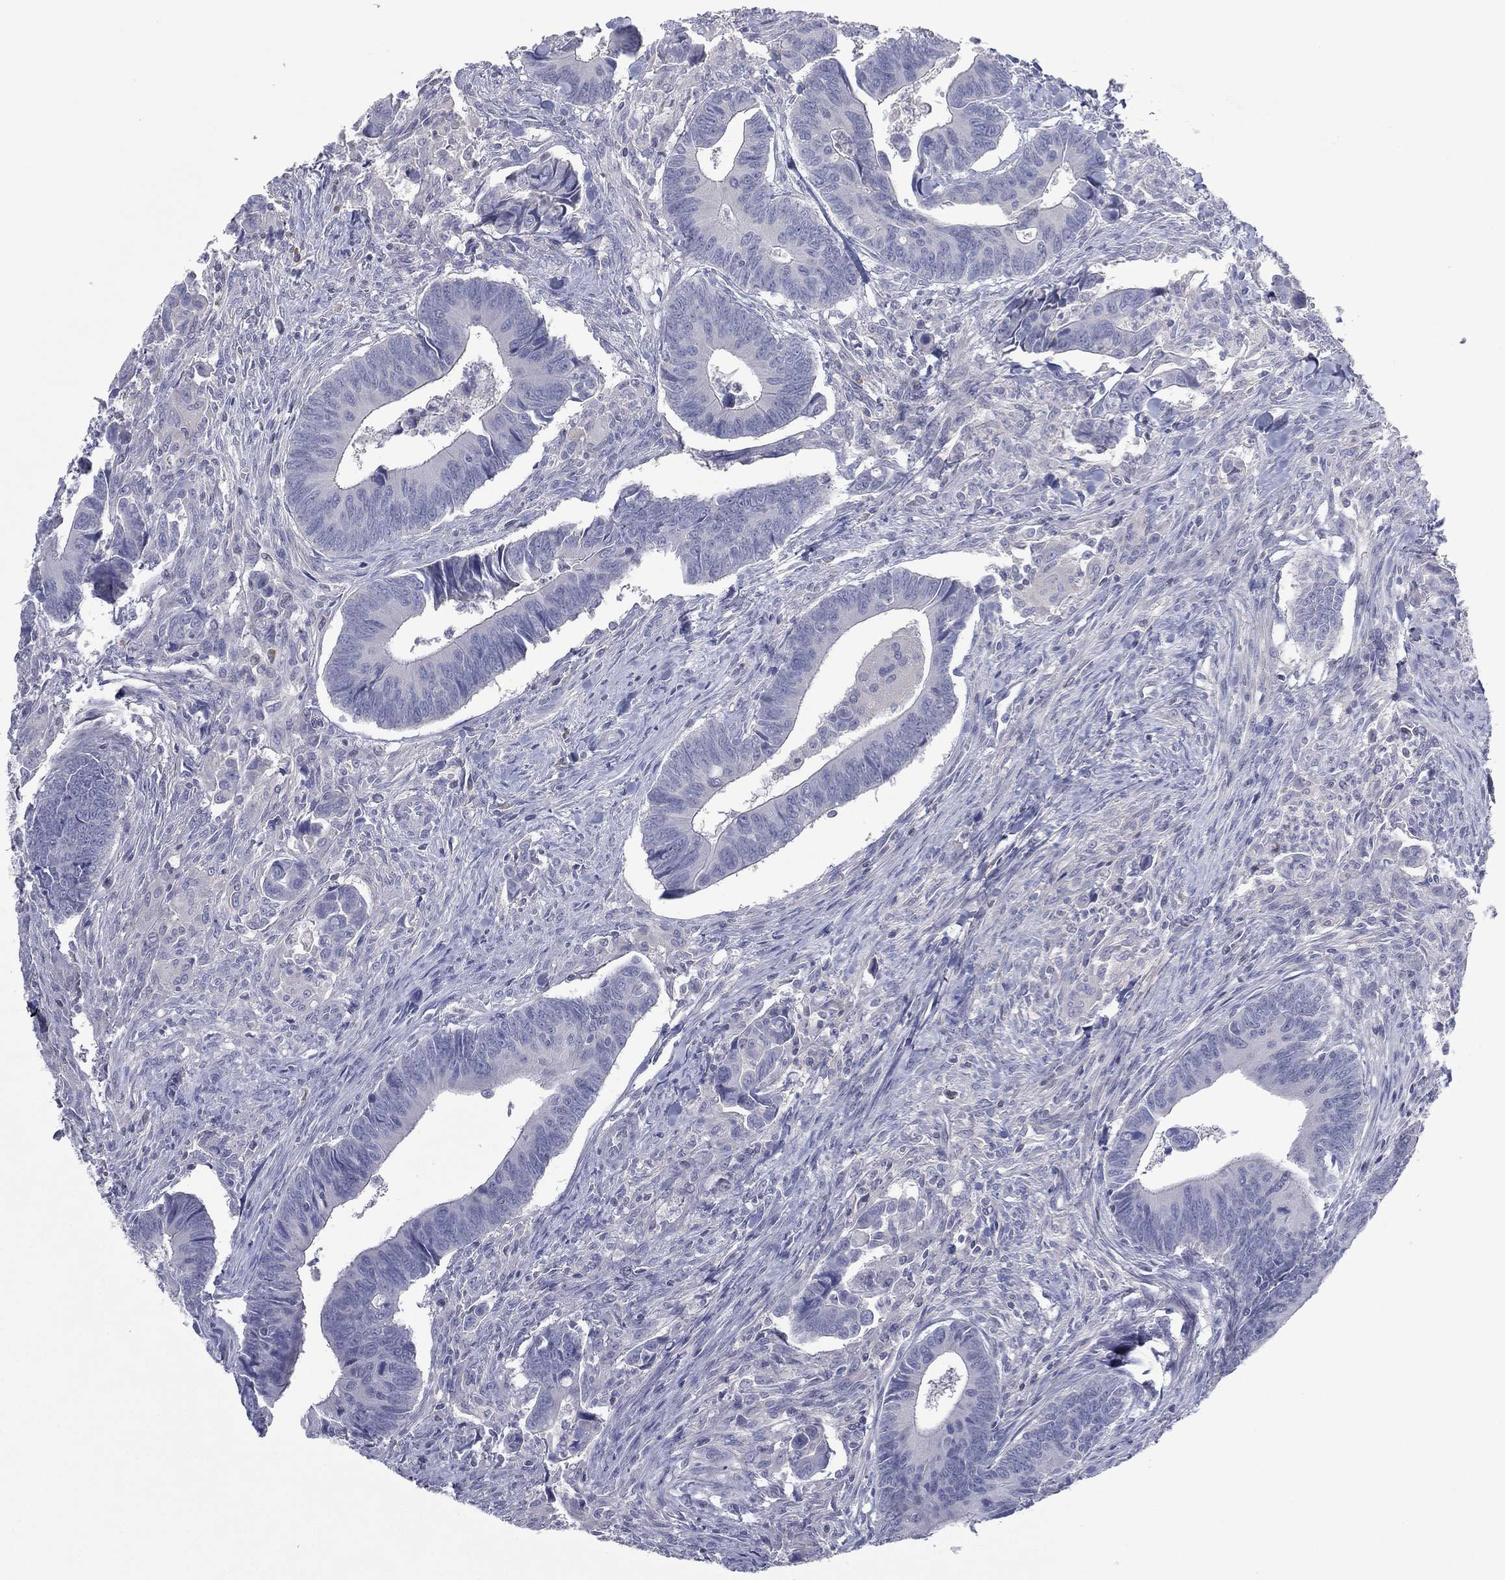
{"staining": {"intensity": "negative", "quantity": "none", "location": "none"}, "tissue": "colorectal cancer", "cell_type": "Tumor cells", "image_type": "cancer", "snomed": [{"axis": "morphology", "description": "Adenocarcinoma, NOS"}, {"axis": "topography", "description": "Rectum"}], "caption": "High magnification brightfield microscopy of colorectal cancer stained with DAB (brown) and counterstained with hematoxylin (blue): tumor cells show no significant staining.", "gene": "CPT1B", "patient": {"sex": "male", "age": 67}}